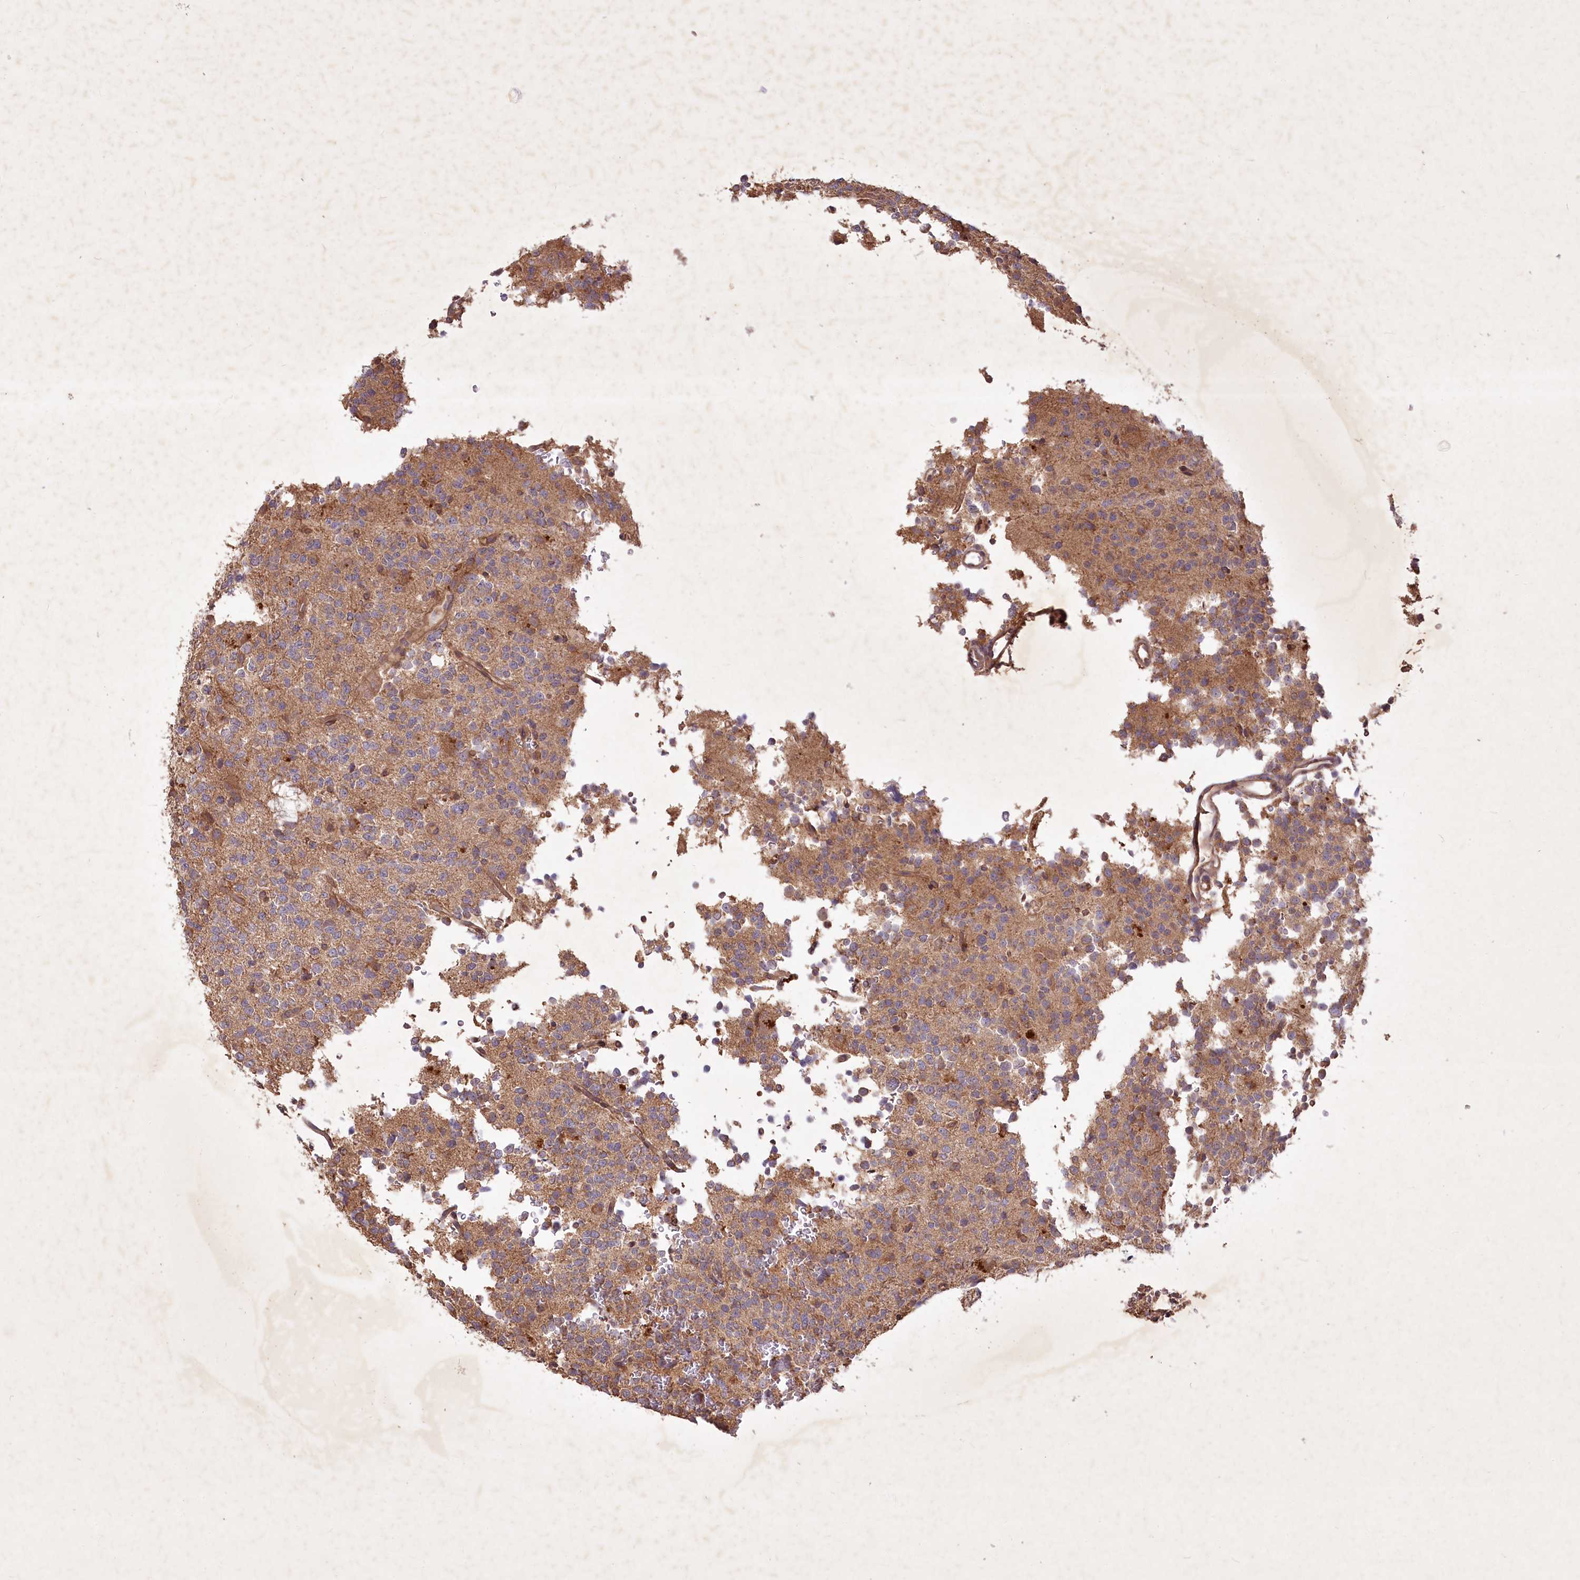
{"staining": {"intensity": "weak", "quantity": "25%-75%", "location": "cytoplasmic/membranous"}, "tissue": "glioma", "cell_type": "Tumor cells", "image_type": "cancer", "snomed": [{"axis": "morphology", "description": "Glioma, malignant, High grade"}, {"axis": "topography", "description": "Brain"}], "caption": "Protein staining of glioma tissue reveals weak cytoplasmic/membranous expression in about 25%-75% of tumor cells. Ihc stains the protein of interest in brown and the nuclei are stained blue.", "gene": "IRAK1BP1", "patient": {"sex": "female", "age": 62}}